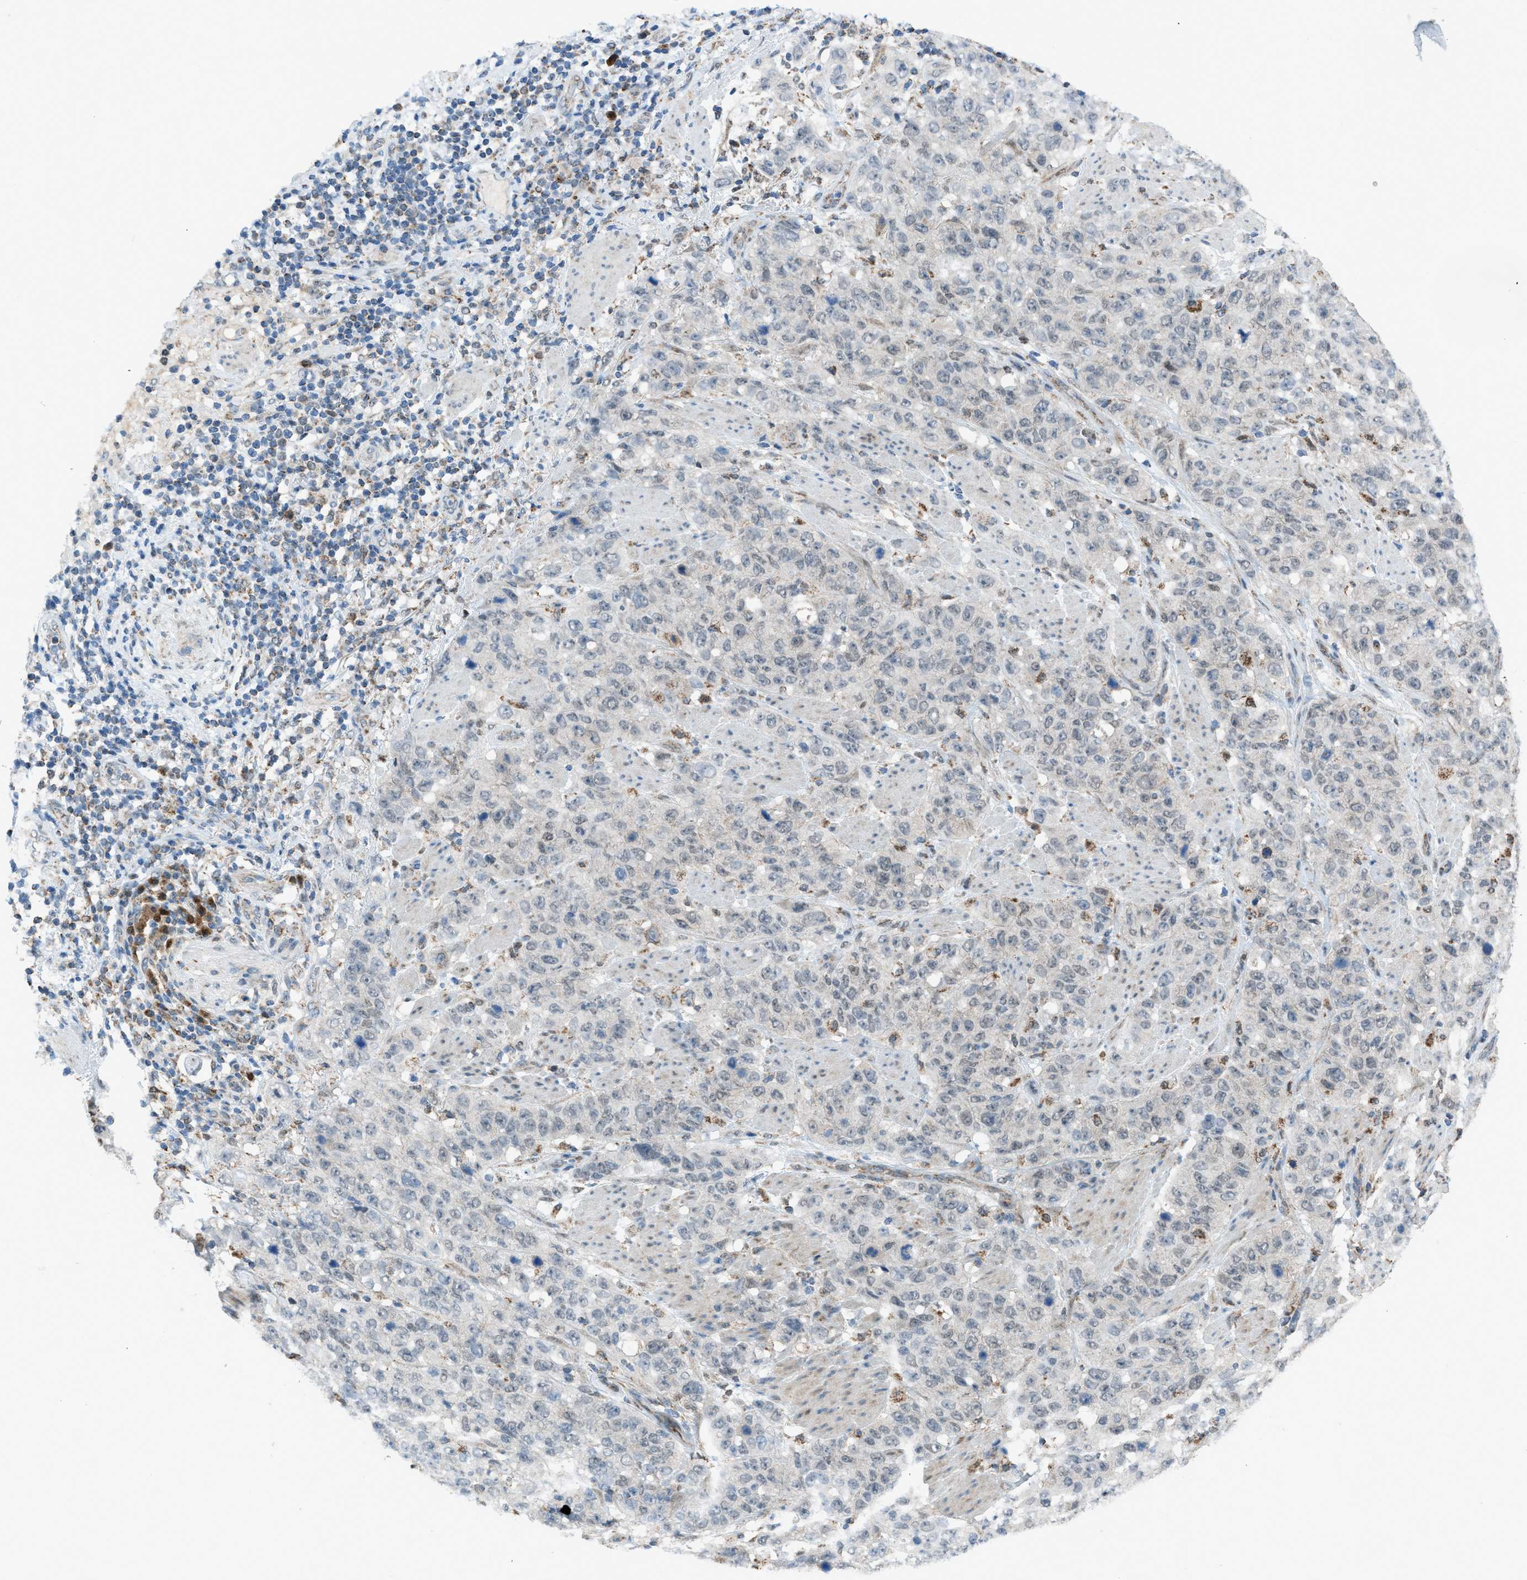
{"staining": {"intensity": "negative", "quantity": "none", "location": "none"}, "tissue": "stomach cancer", "cell_type": "Tumor cells", "image_type": "cancer", "snomed": [{"axis": "morphology", "description": "Adenocarcinoma, NOS"}, {"axis": "topography", "description": "Stomach"}], "caption": "Immunohistochemistry image of neoplastic tissue: stomach adenocarcinoma stained with DAB shows no significant protein expression in tumor cells.", "gene": "SRM", "patient": {"sex": "male", "age": 48}}